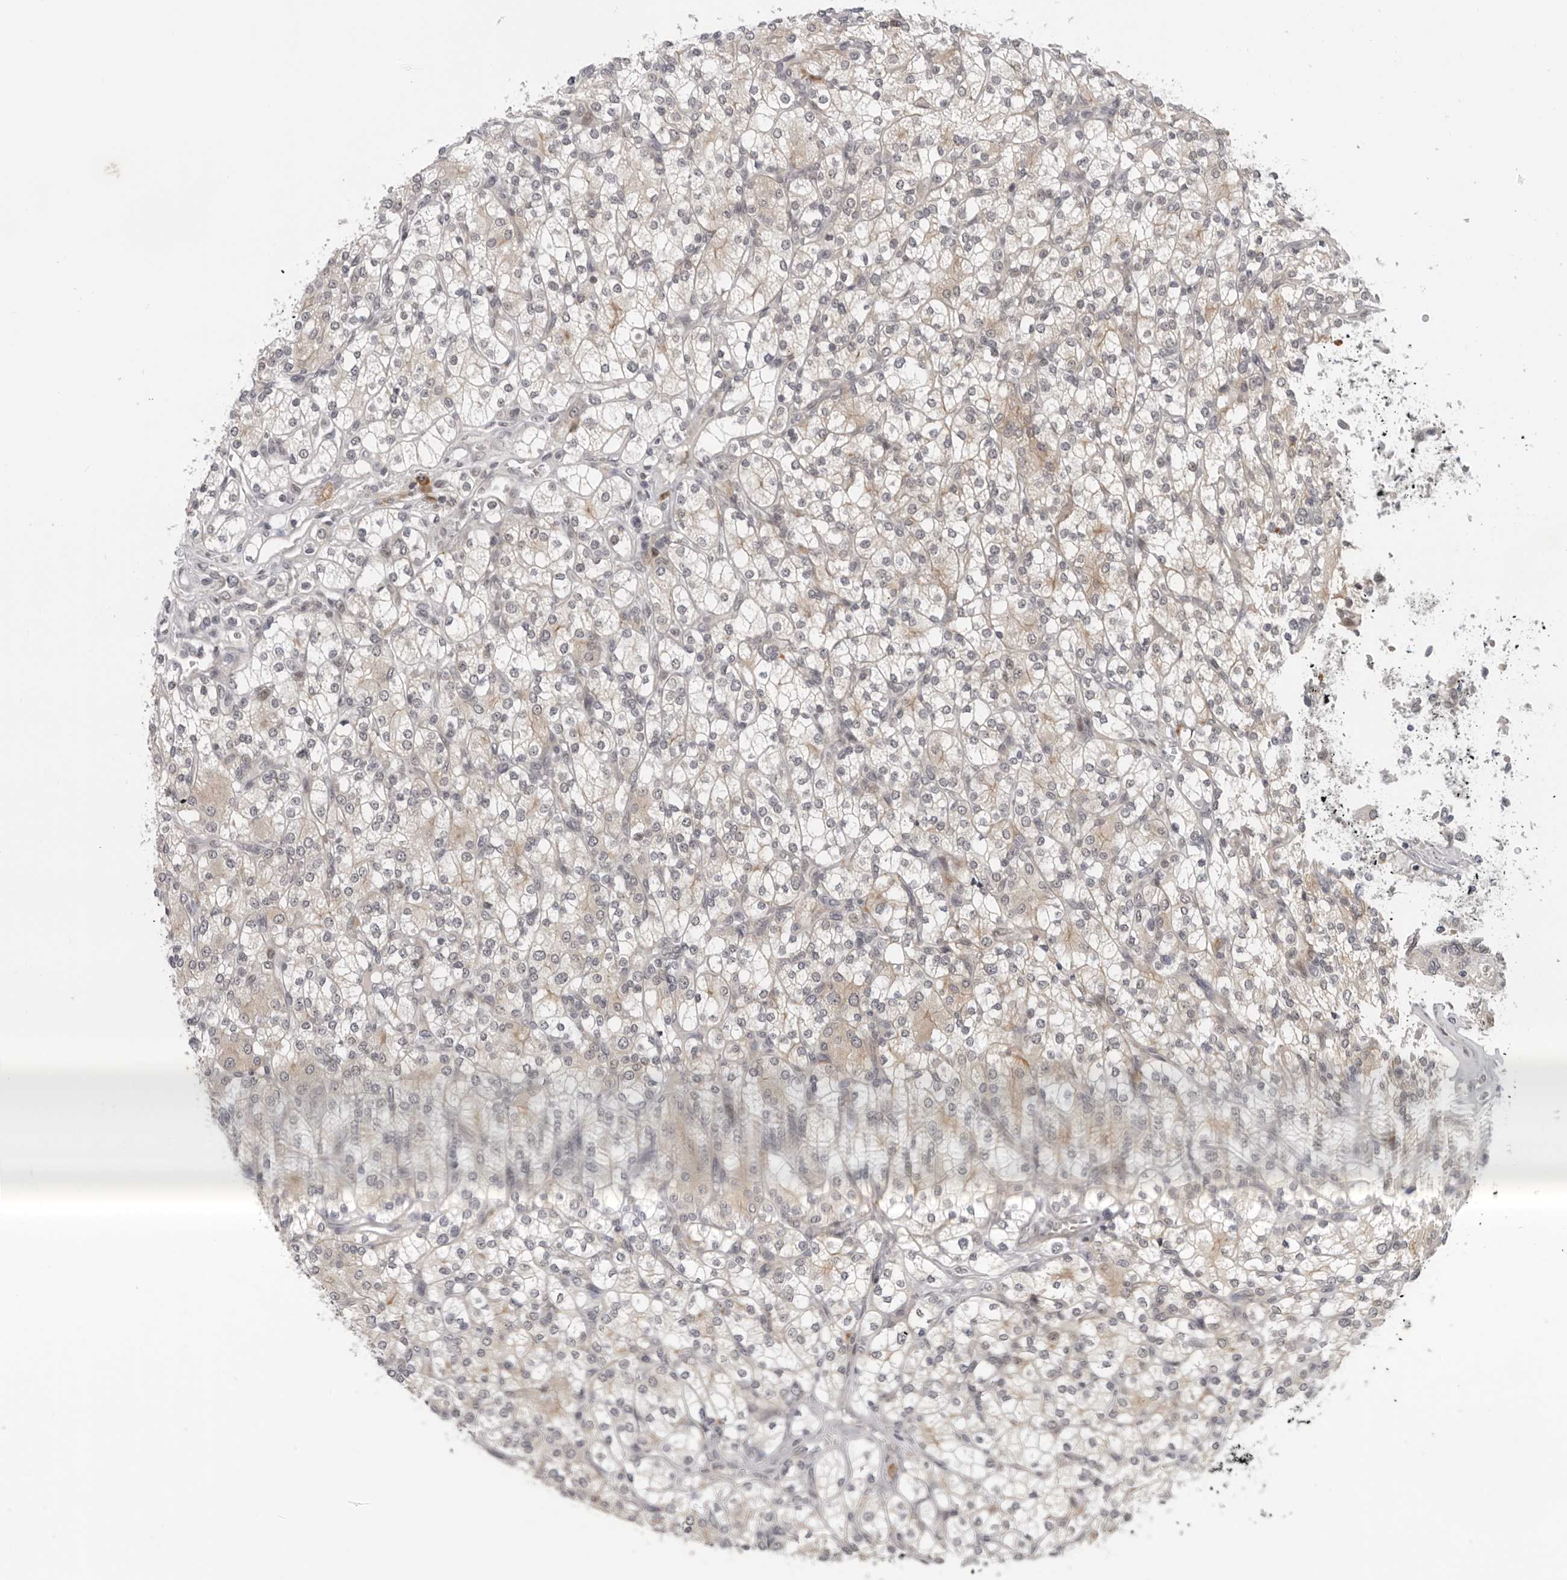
{"staining": {"intensity": "weak", "quantity": "<25%", "location": "cytoplasmic/membranous"}, "tissue": "renal cancer", "cell_type": "Tumor cells", "image_type": "cancer", "snomed": [{"axis": "morphology", "description": "Adenocarcinoma, NOS"}, {"axis": "topography", "description": "Kidney"}], "caption": "High power microscopy photomicrograph of an immunohistochemistry (IHC) histopathology image of renal cancer (adenocarcinoma), revealing no significant expression in tumor cells.", "gene": "ALPK2", "patient": {"sex": "male", "age": 77}}